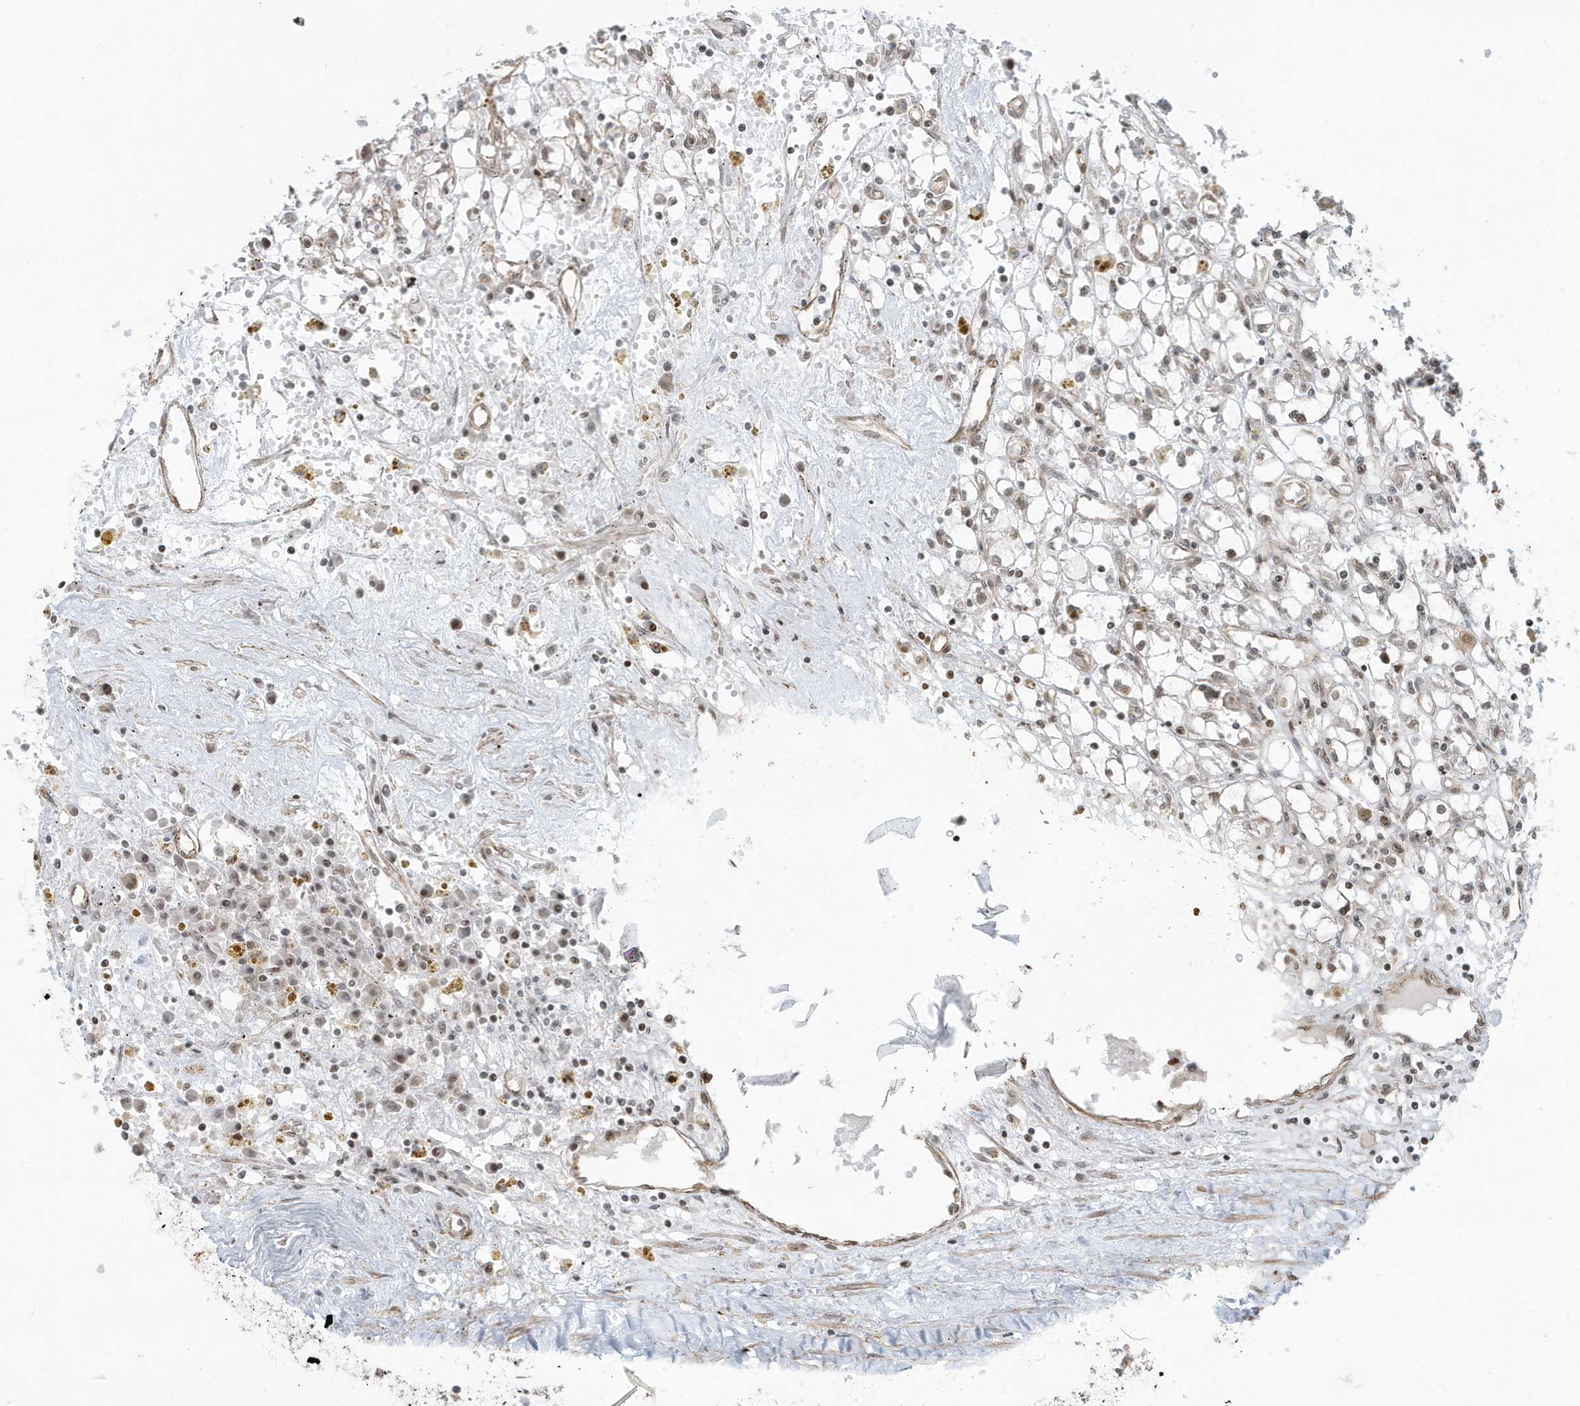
{"staining": {"intensity": "negative", "quantity": "none", "location": "none"}, "tissue": "renal cancer", "cell_type": "Tumor cells", "image_type": "cancer", "snomed": [{"axis": "morphology", "description": "Adenocarcinoma, NOS"}, {"axis": "topography", "description": "Kidney"}], "caption": "Histopathology image shows no protein positivity in tumor cells of renal cancer (adenocarcinoma) tissue.", "gene": "CHCHD4", "patient": {"sex": "male", "age": 56}}